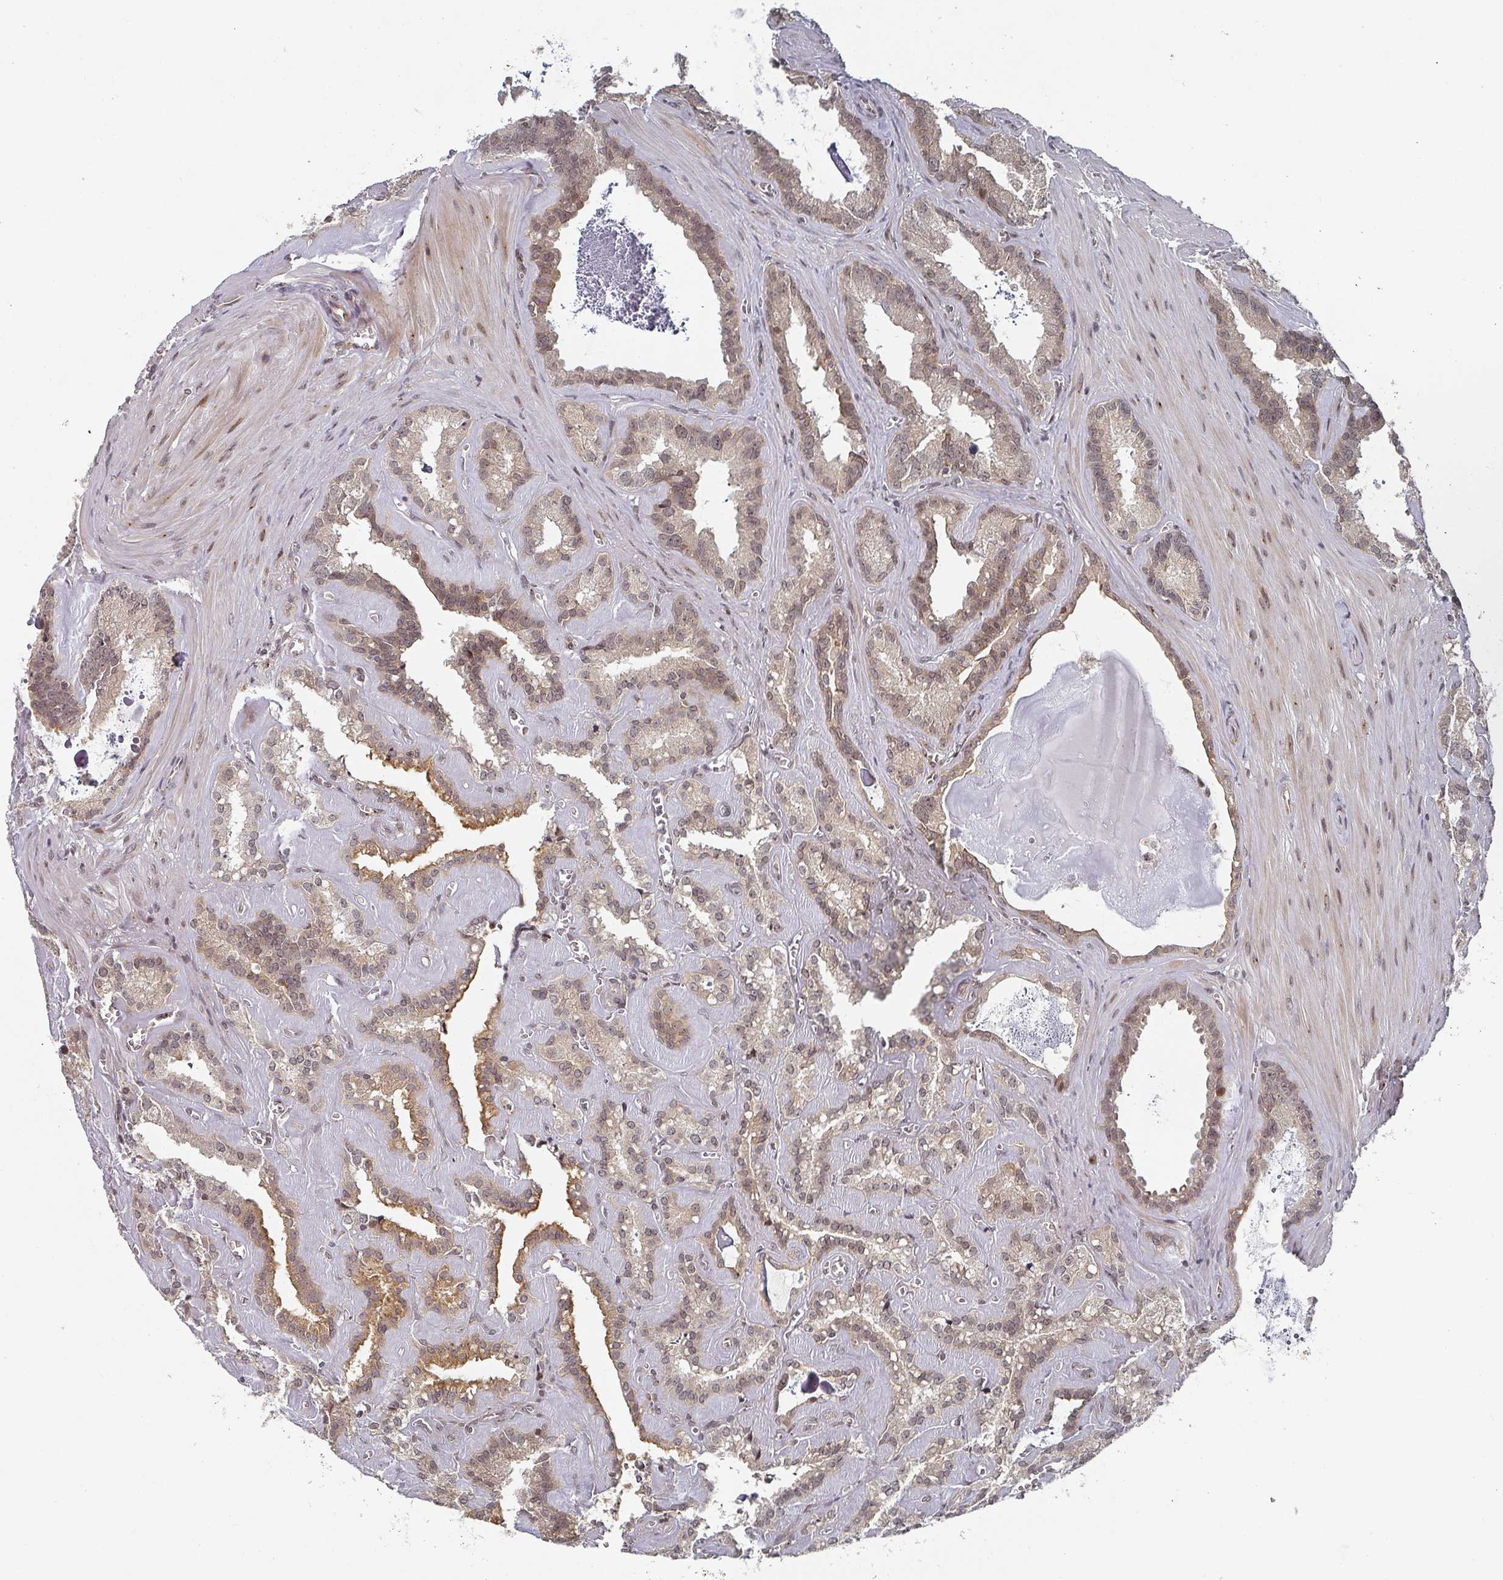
{"staining": {"intensity": "moderate", "quantity": ">75%", "location": "cytoplasmic/membranous"}, "tissue": "seminal vesicle", "cell_type": "Glandular cells", "image_type": "normal", "snomed": [{"axis": "morphology", "description": "Normal tissue, NOS"}, {"axis": "topography", "description": "Prostate"}, {"axis": "topography", "description": "Seminal veicle"}], "caption": "IHC micrograph of unremarkable seminal vesicle: human seminal vesicle stained using immunohistochemistry (IHC) displays medium levels of moderate protein expression localized specifically in the cytoplasmic/membranous of glandular cells, appearing as a cytoplasmic/membranous brown color.", "gene": "KIF1C", "patient": {"sex": "male", "age": 59}}